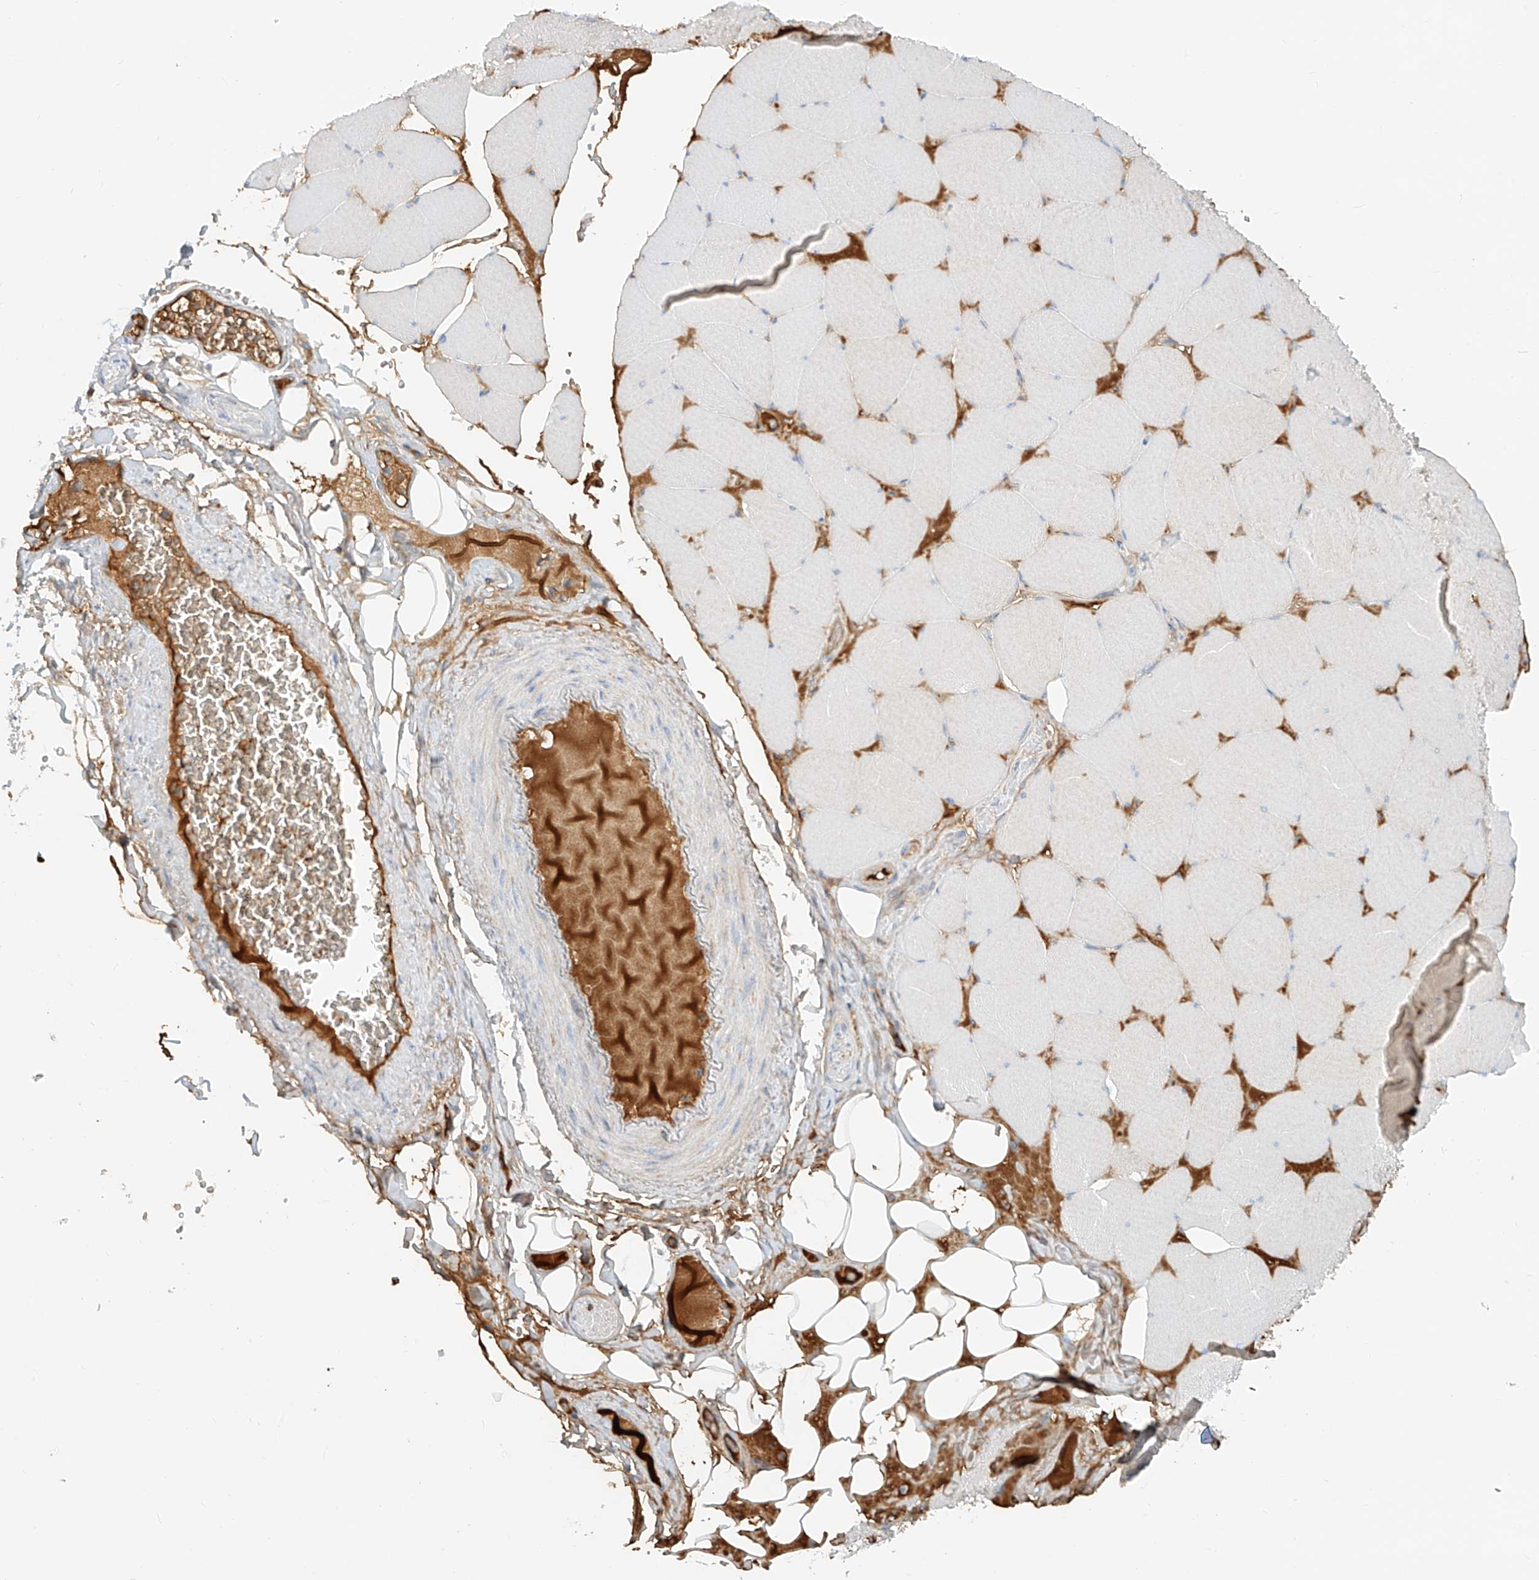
{"staining": {"intensity": "moderate", "quantity": "<25%", "location": "cytoplasmic/membranous"}, "tissue": "skeletal muscle", "cell_type": "Myocytes", "image_type": "normal", "snomed": [{"axis": "morphology", "description": "Normal tissue, NOS"}, {"axis": "topography", "description": "Skeletal muscle"}, {"axis": "topography", "description": "Head-Neck"}], "caption": "Protein staining of unremarkable skeletal muscle displays moderate cytoplasmic/membranous staining in approximately <25% of myocytes.", "gene": "OCSTAMP", "patient": {"sex": "male", "age": 66}}